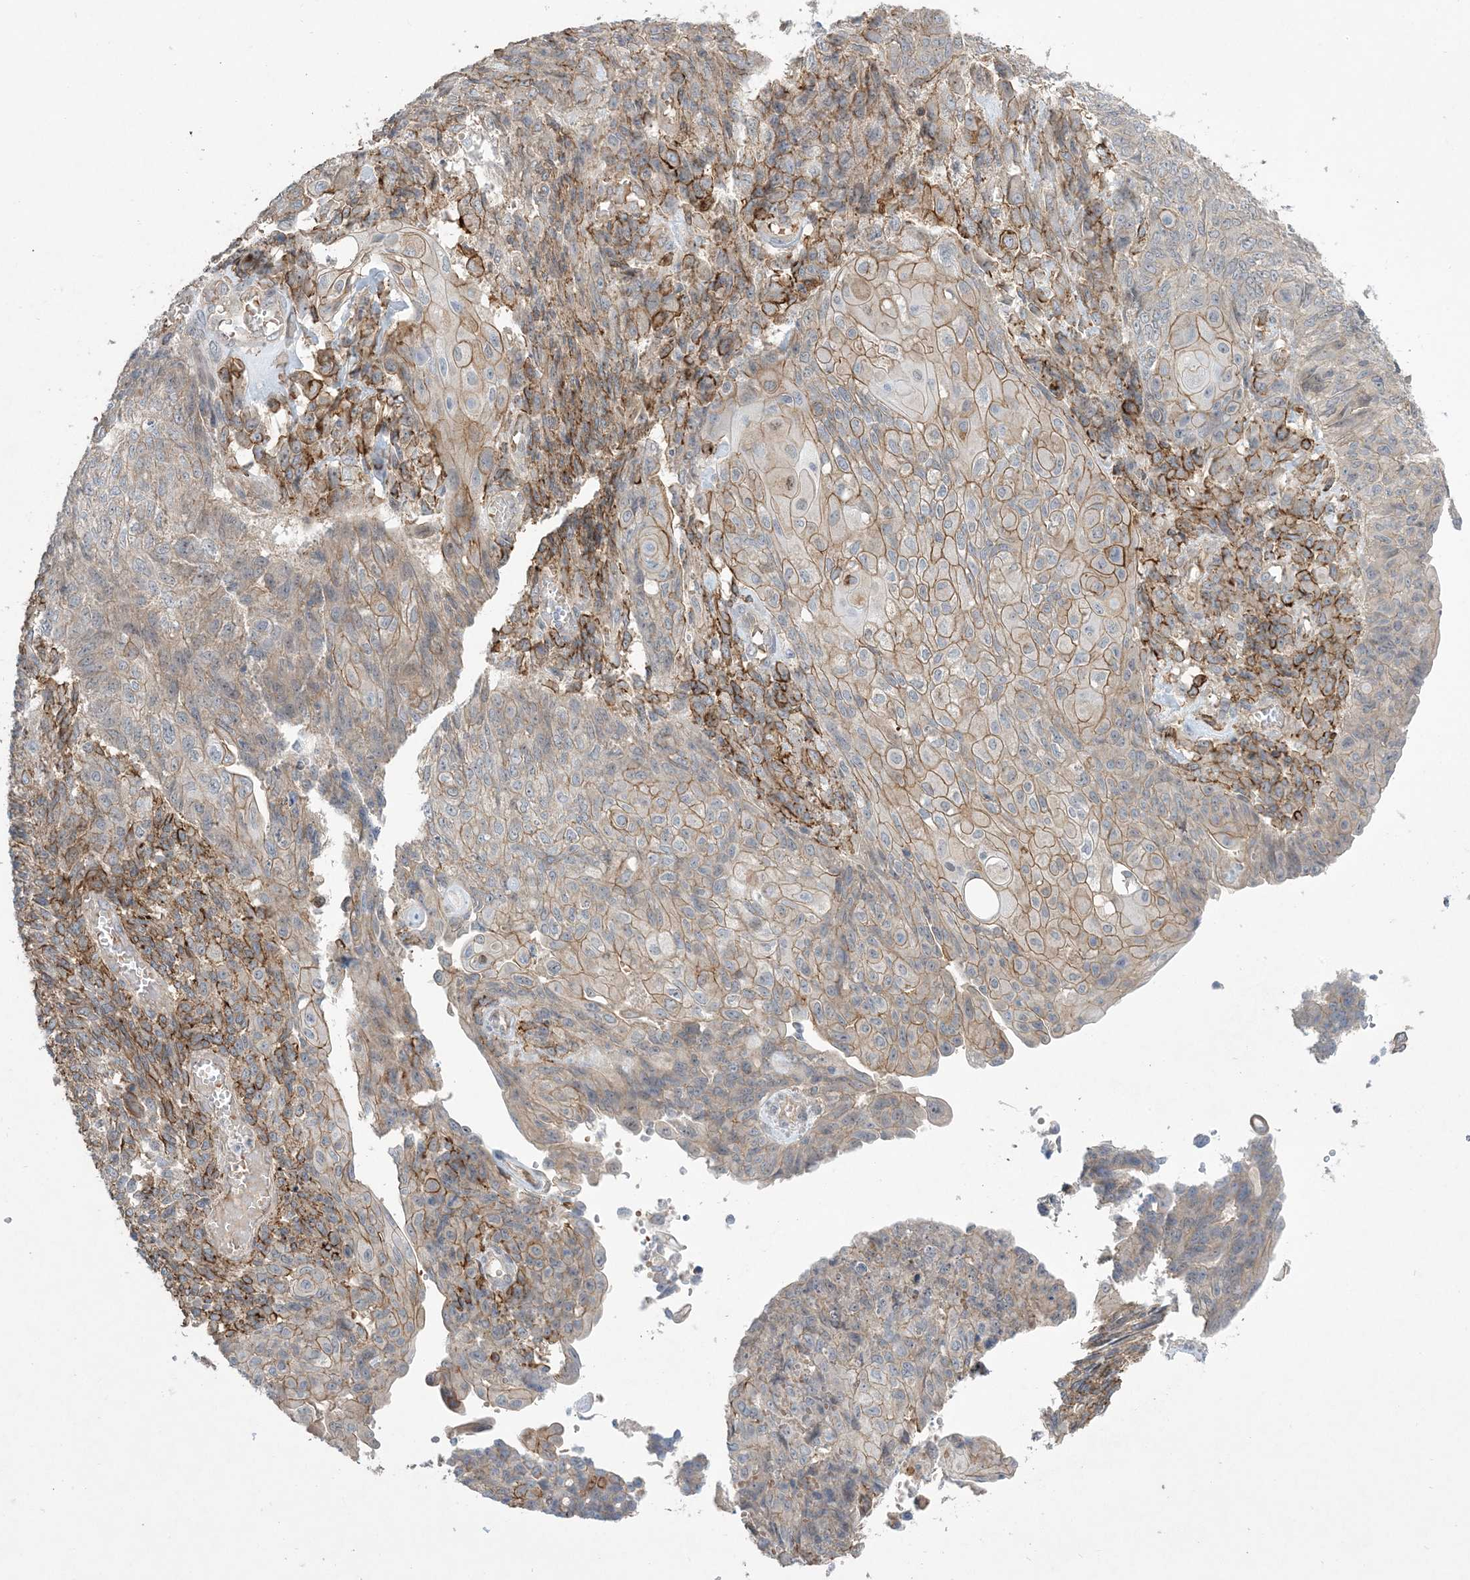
{"staining": {"intensity": "moderate", "quantity": "<25%", "location": "cytoplasmic/membranous"}, "tissue": "endometrial cancer", "cell_type": "Tumor cells", "image_type": "cancer", "snomed": [{"axis": "morphology", "description": "Adenocarcinoma, NOS"}, {"axis": "topography", "description": "Endometrium"}], "caption": "This histopathology image displays endometrial cancer (adenocarcinoma) stained with immunohistochemistry to label a protein in brown. The cytoplasmic/membranous of tumor cells show moderate positivity for the protein. Nuclei are counter-stained blue.", "gene": "AOC1", "patient": {"sex": "female", "age": 32}}